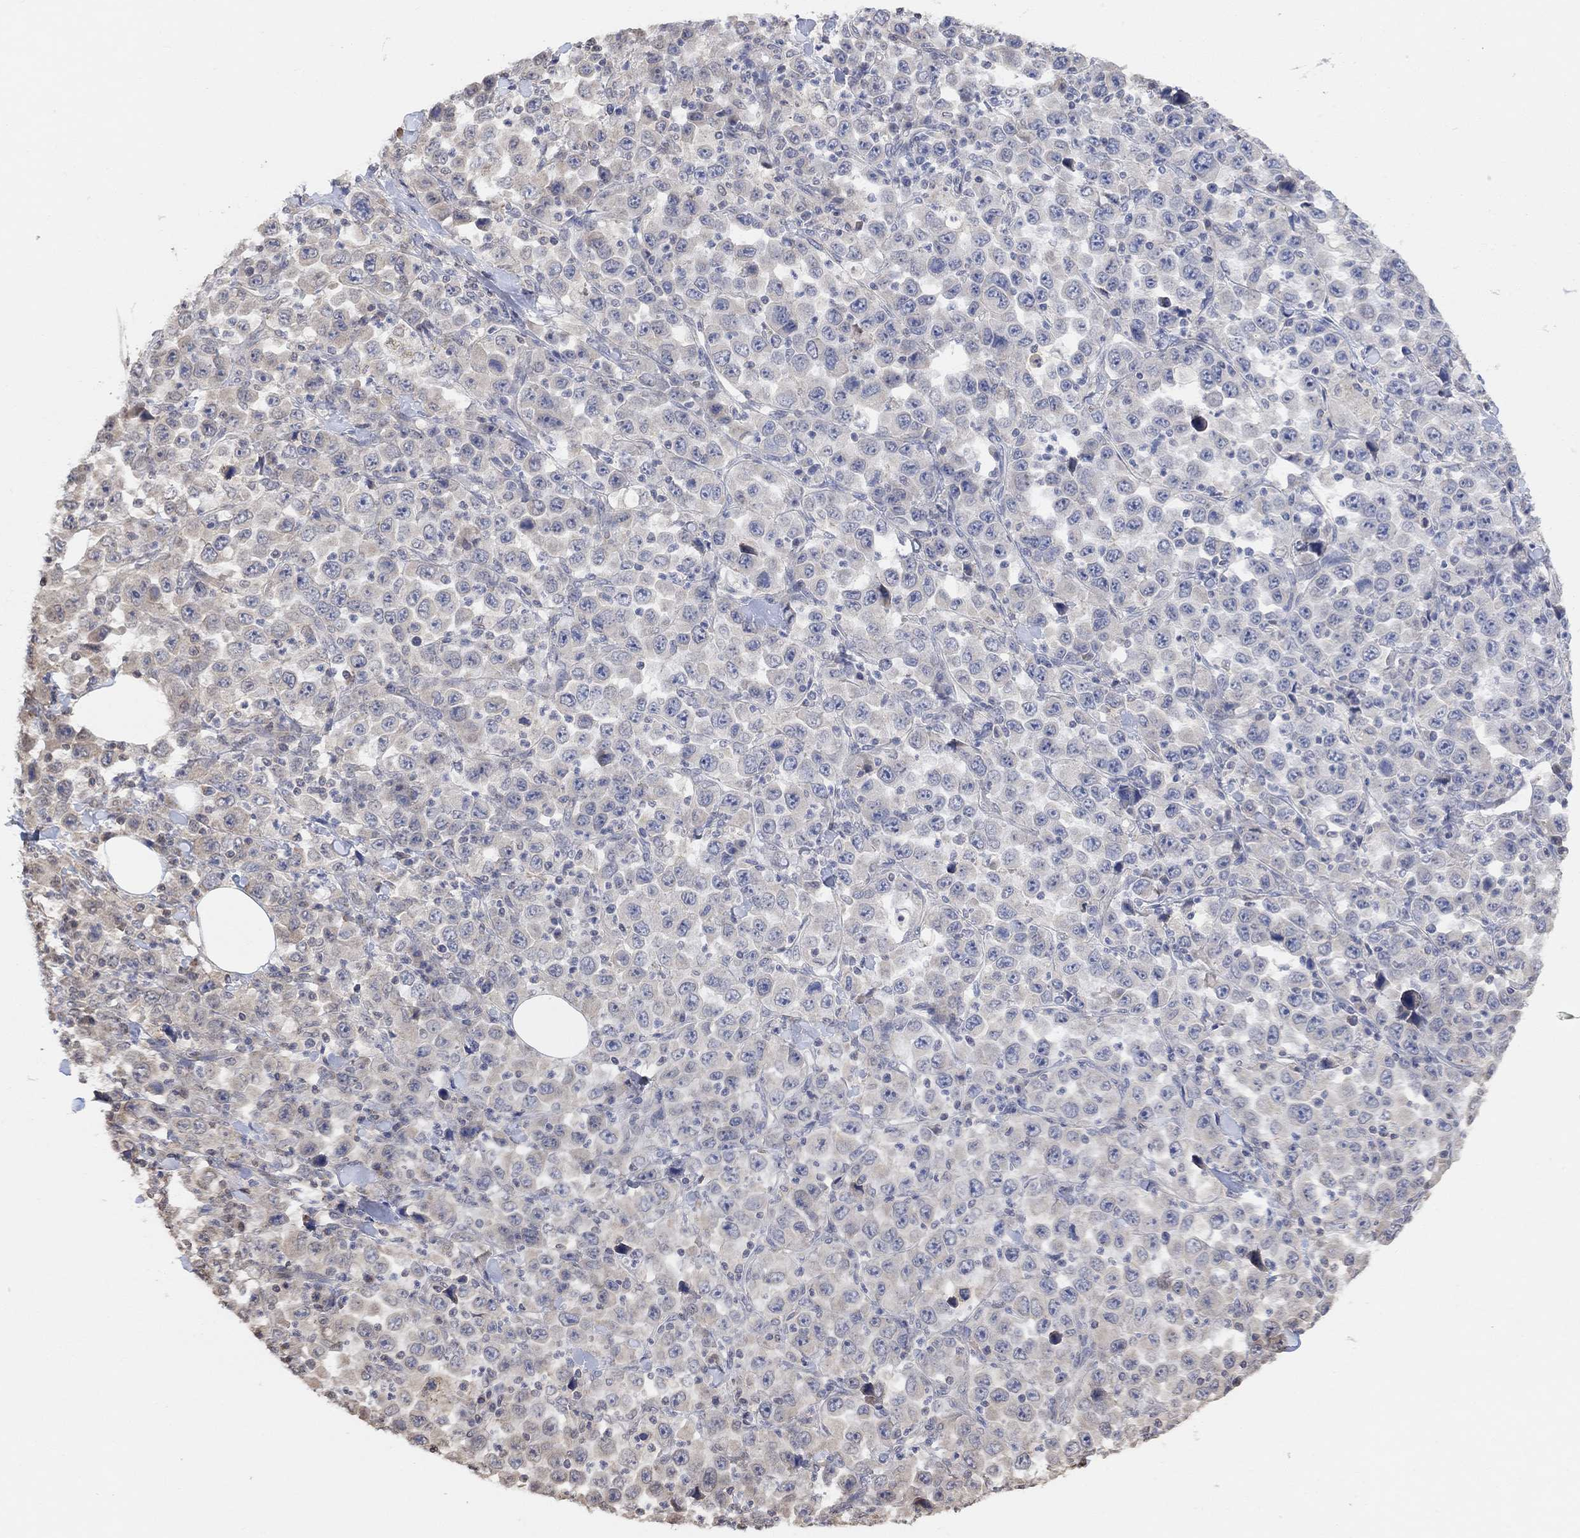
{"staining": {"intensity": "negative", "quantity": "none", "location": "none"}, "tissue": "stomach cancer", "cell_type": "Tumor cells", "image_type": "cancer", "snomed": [{"axis": "morphology", "description": "Normal tissue, NOS"}, {"axis": "morphology", "description": "Adenocarcinoma, NOS"}, {"axis": "topography", "description": "Stomach, upper"}, {"axis": "topography", "description": "Stomach"}], "caption": "Stomach cancer (adenocarcinoma) stained for a protein using immunohistochemistry (IHC) shows no positivity tumor cells.", "gene": "UNC5B", "patient": {"sex": "male", "age": 59}}